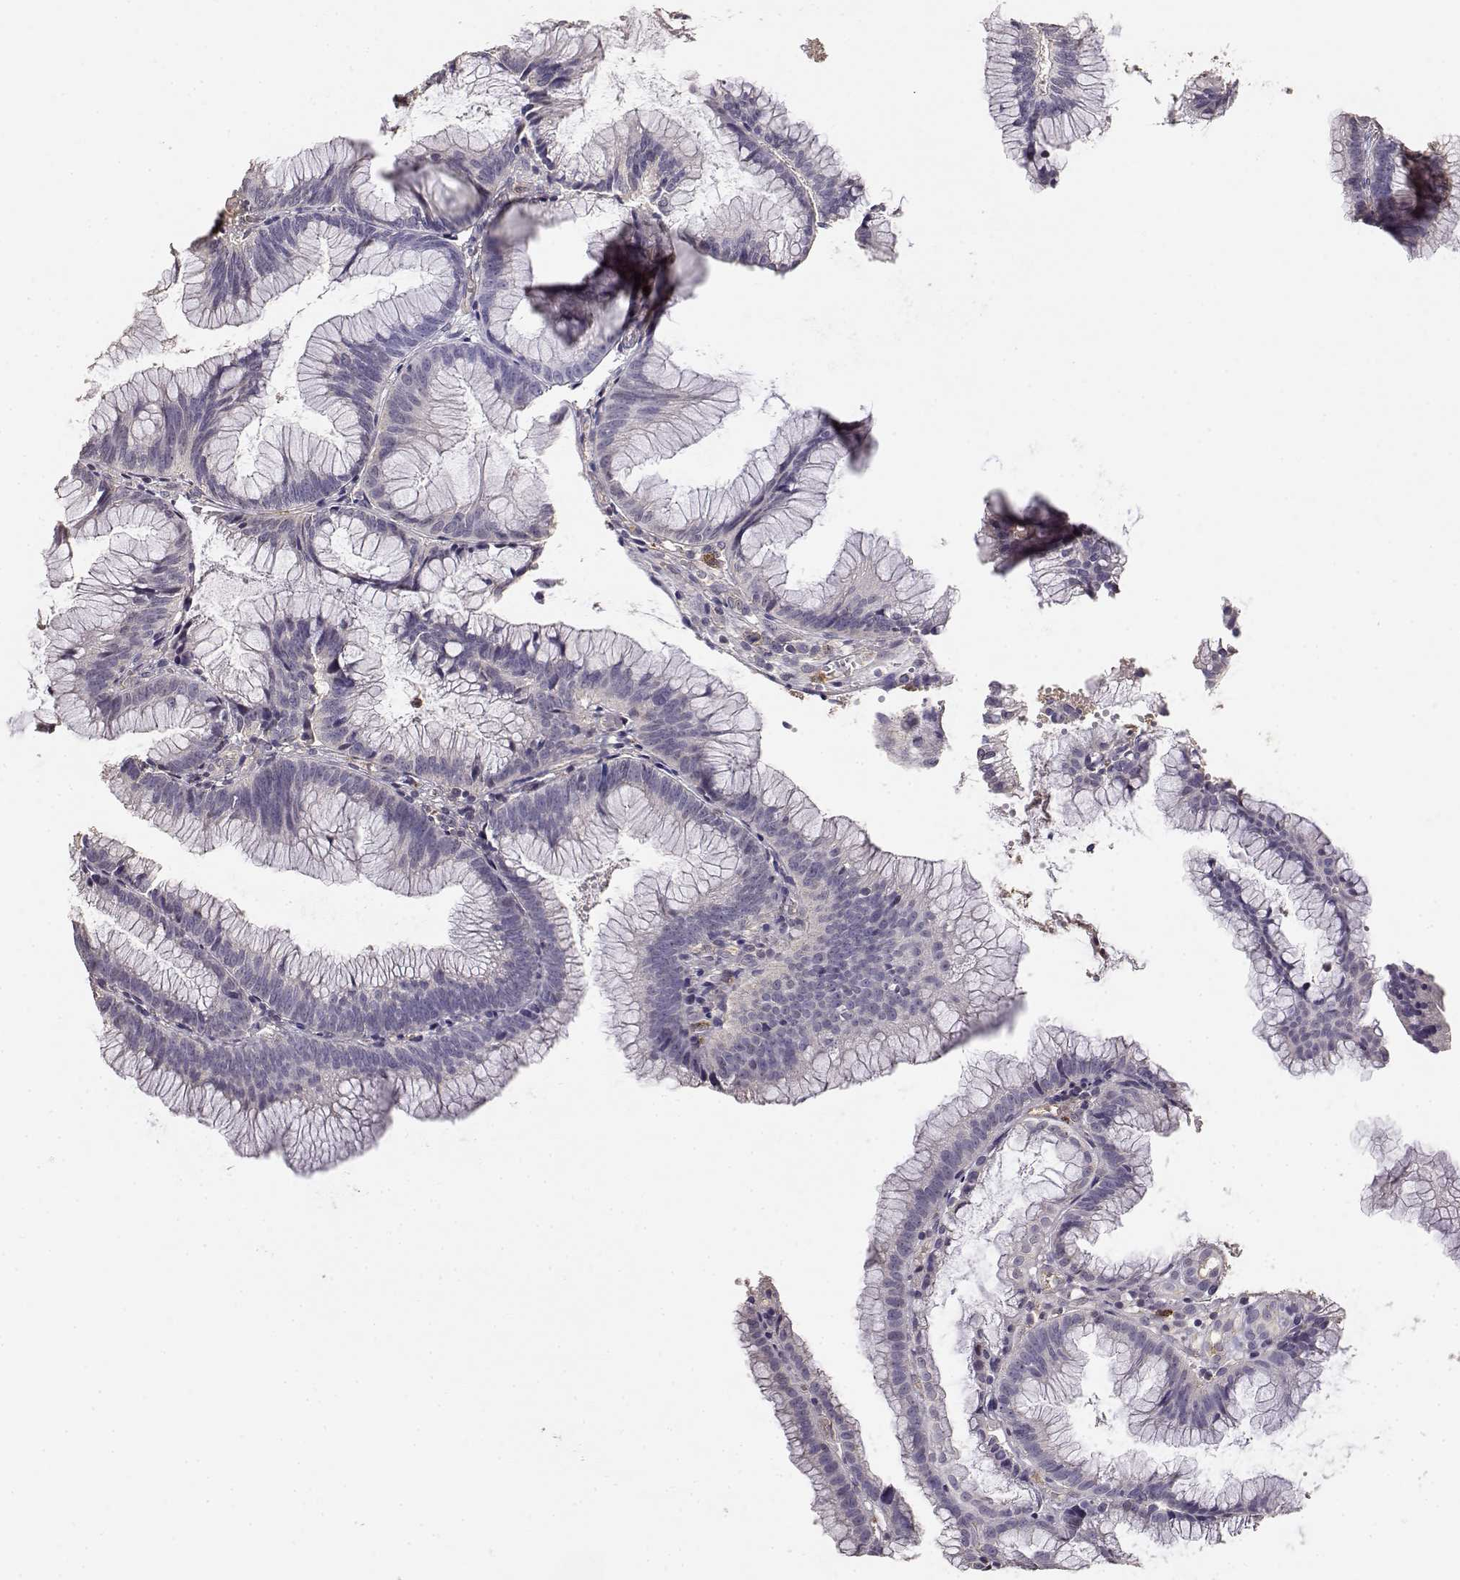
{"staining": {"intensity": "negative", "quantity": "none", "location": "none"}, "tissue": "colorectal cancer", "cell_type": "Tumor cells", "image_type": "cancer", "snomed": [{"axis": "morphology", "description": "Adenocarcinoma, NOS"}, {"axis": "topography", "description": "Colon"}], "caption": "A high-resolution histopathology image shows immunohistochemistry (IHC) staining of adenocarcinoma (colorectal), which reveals no significant expression in tumor cells. Nuclei are stained in blue.", "gene": "TNFRSF10C", "patient": {"sex": "female", "age": 78}}